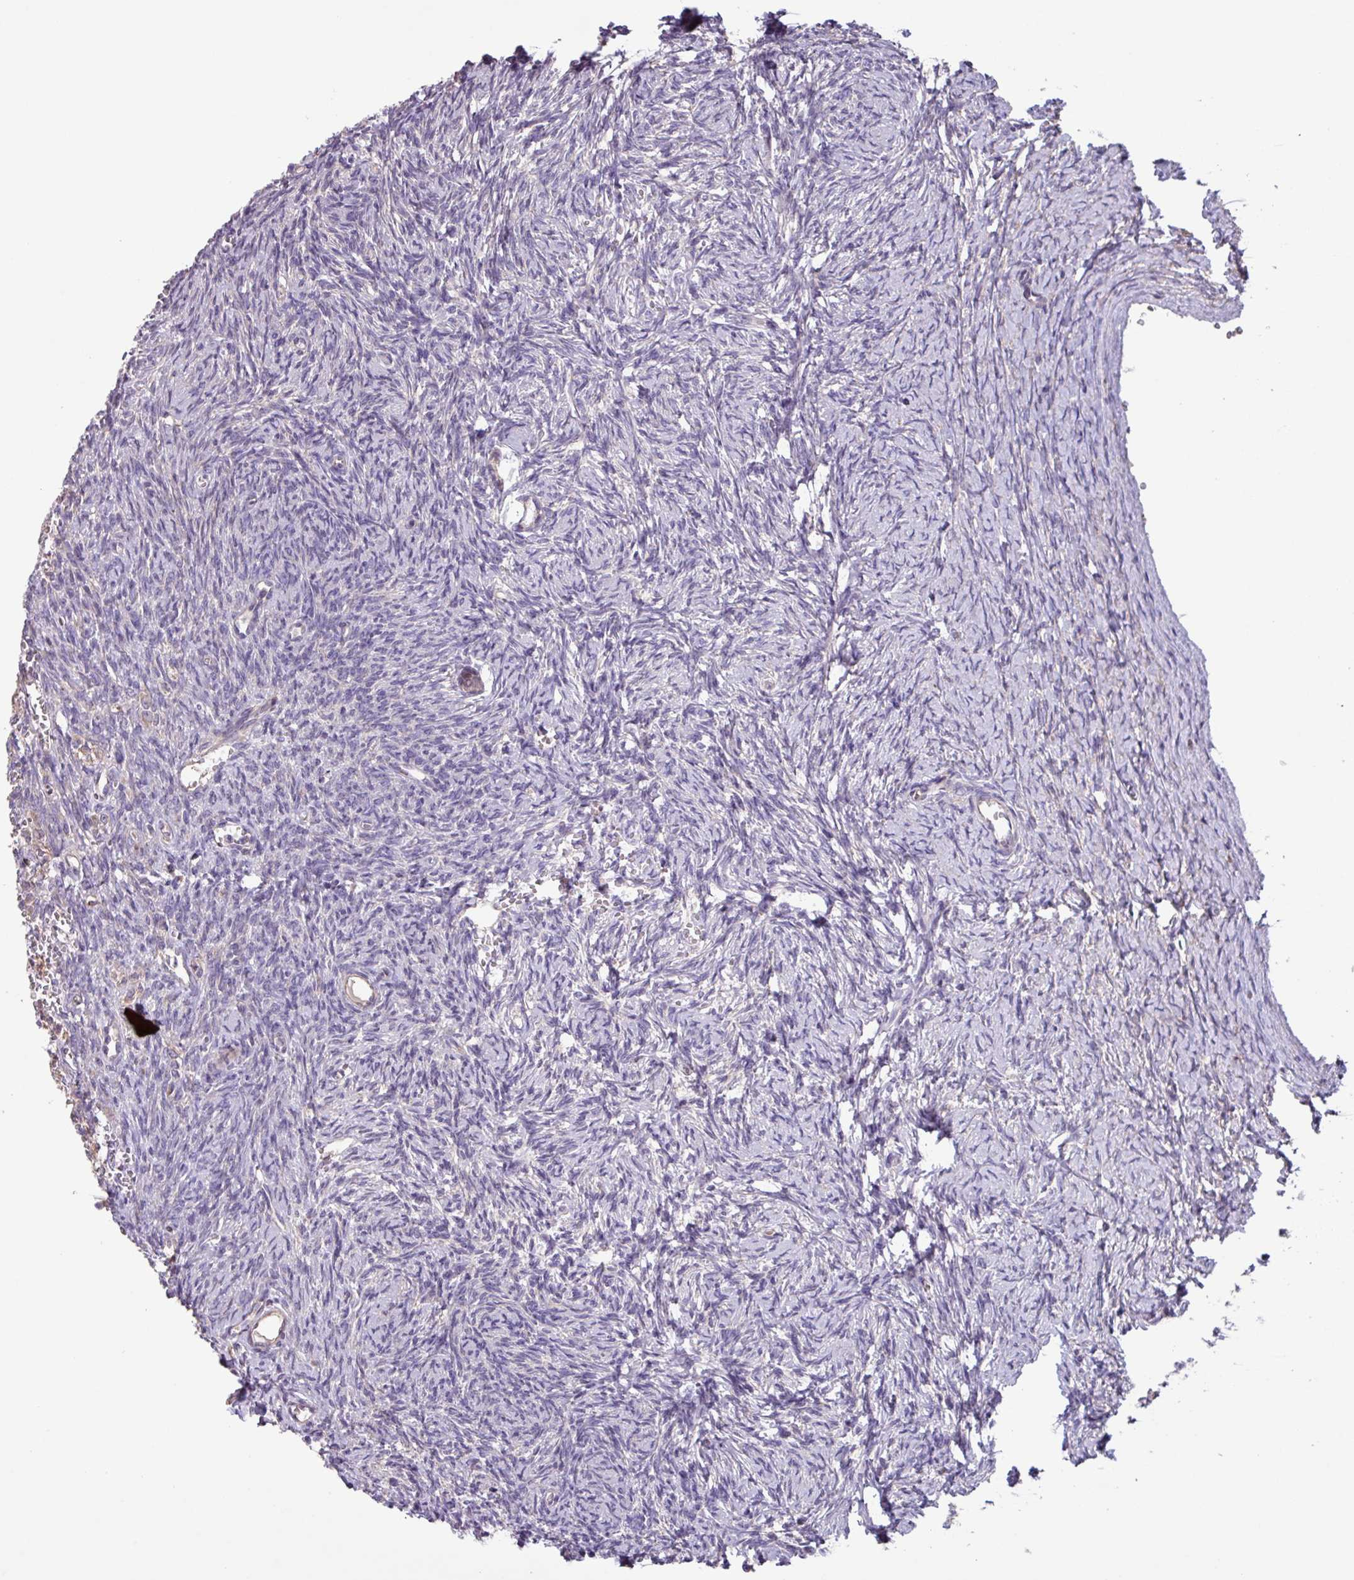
{"staining": {"intensity": "weak", "quantity": ">75%", "location": "cytoplasmic/membranous"}, "tissue": "ovary", "cell_type": "Follicle cells", "image_type": "normal", "snomed": [{"axis": "morphology", "description": "Normal tissue, NOS"}, {"axis": "topography", "description": "Ovary"}], "caption": "This is an image of immunohistochemistry (IHC) staining of unremarkable ovary, which shows weak expression in the cytoplasmic/membranous of follicle cells.", "gene": "PTPRQ", "patient": {"sex": "female", "age": 39}}